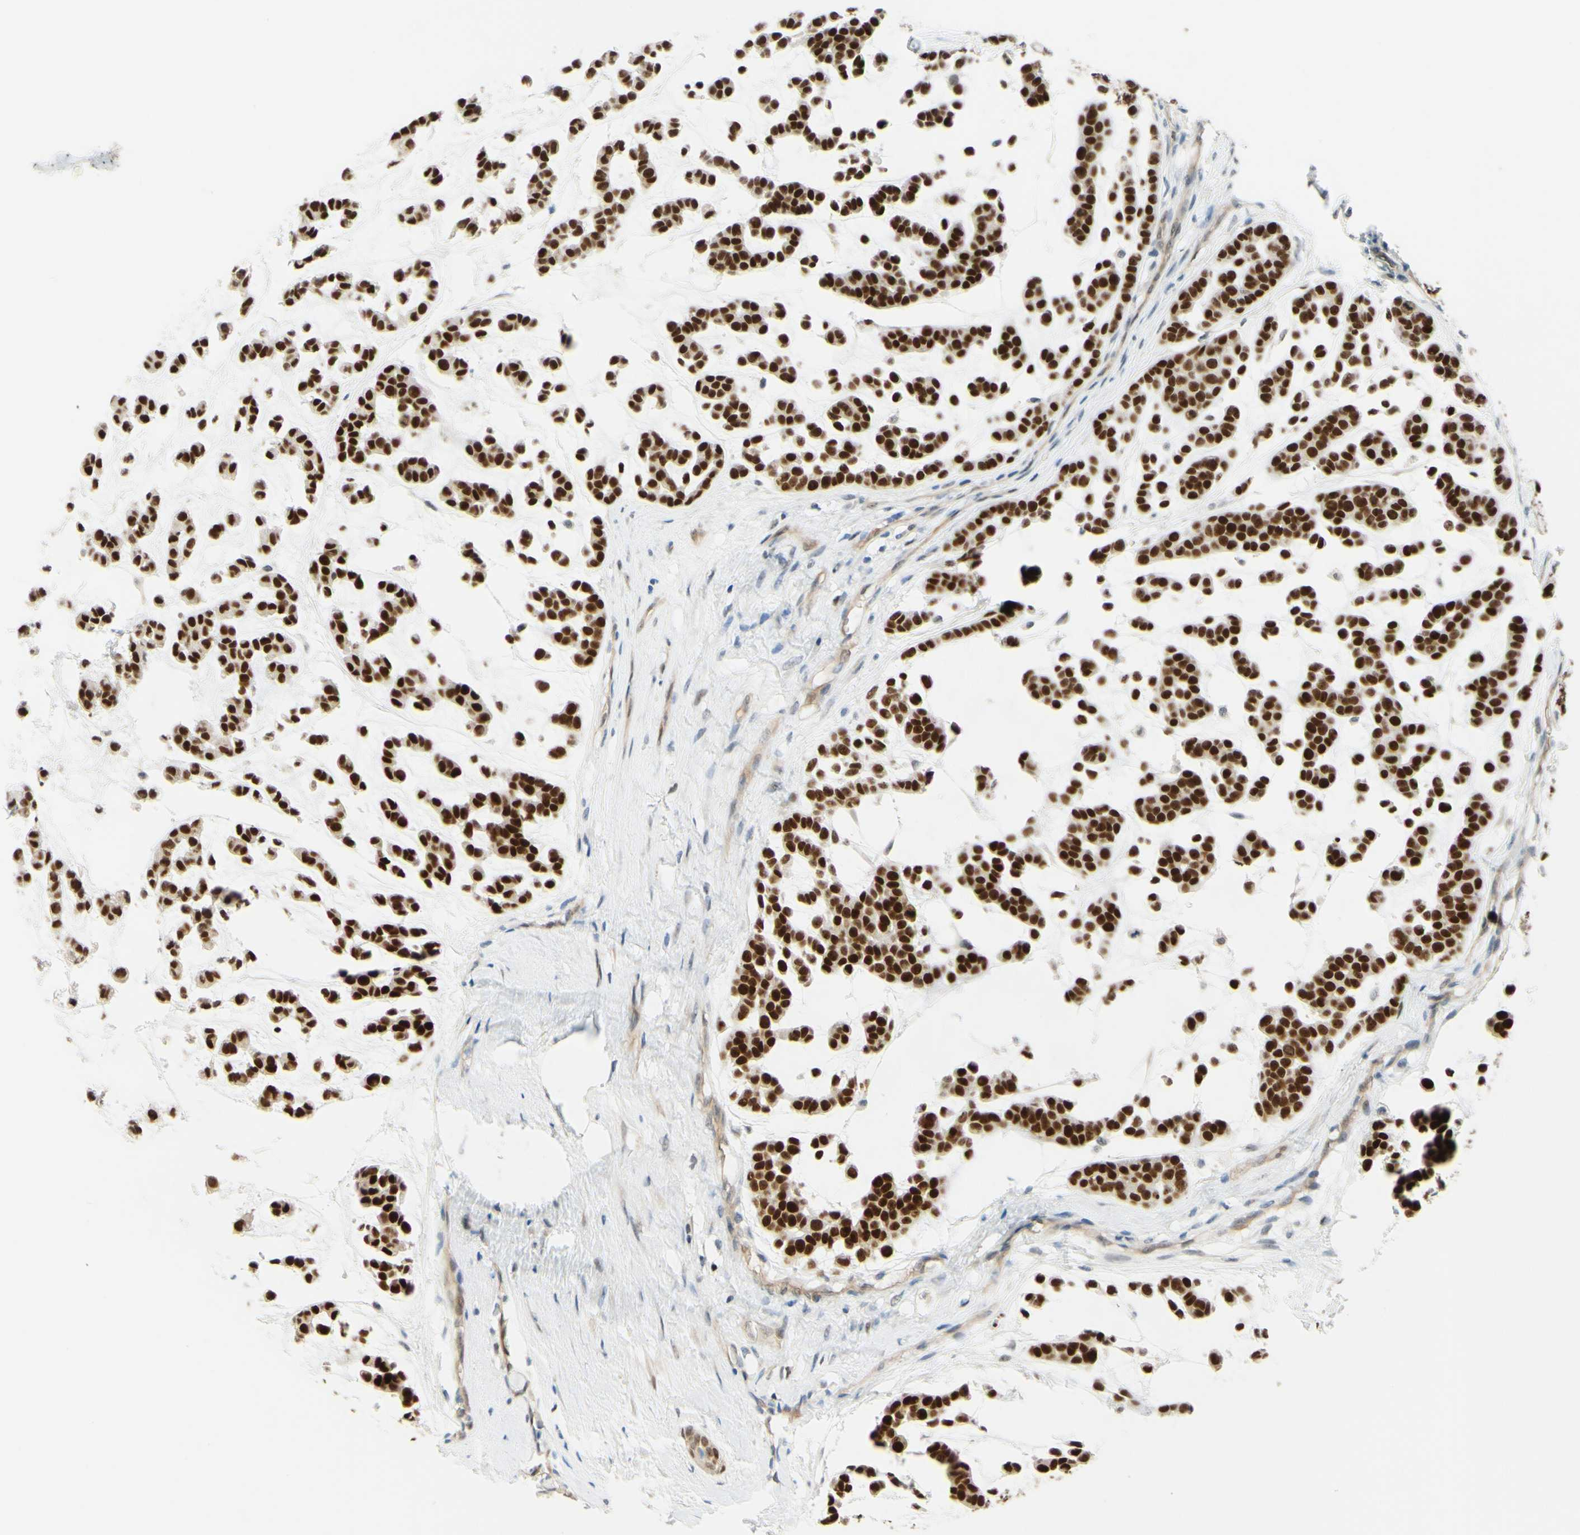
{"staining": {"intensity": "strong", "quantity": ">75%", "location": "nuclear"}, "tissue": "head and neck cancer", "cell_type": "Tumor cells", "image_type": "cancer", "snomed": [{"axis": "morphology", "description": "Adenocarcinoma, NOS"}, {"axis": "morphology", "description": "Adenoma, NOS"}, {"axis": "topography", "description": "Head-Neck"}], "caption": "Human head and neck cancer stained for a protein (brown) reveals strong nuclear positive staining in about >75% of tumor cells.", "gene": "POLB", "patient": {"sex": "female", "age": 55}}